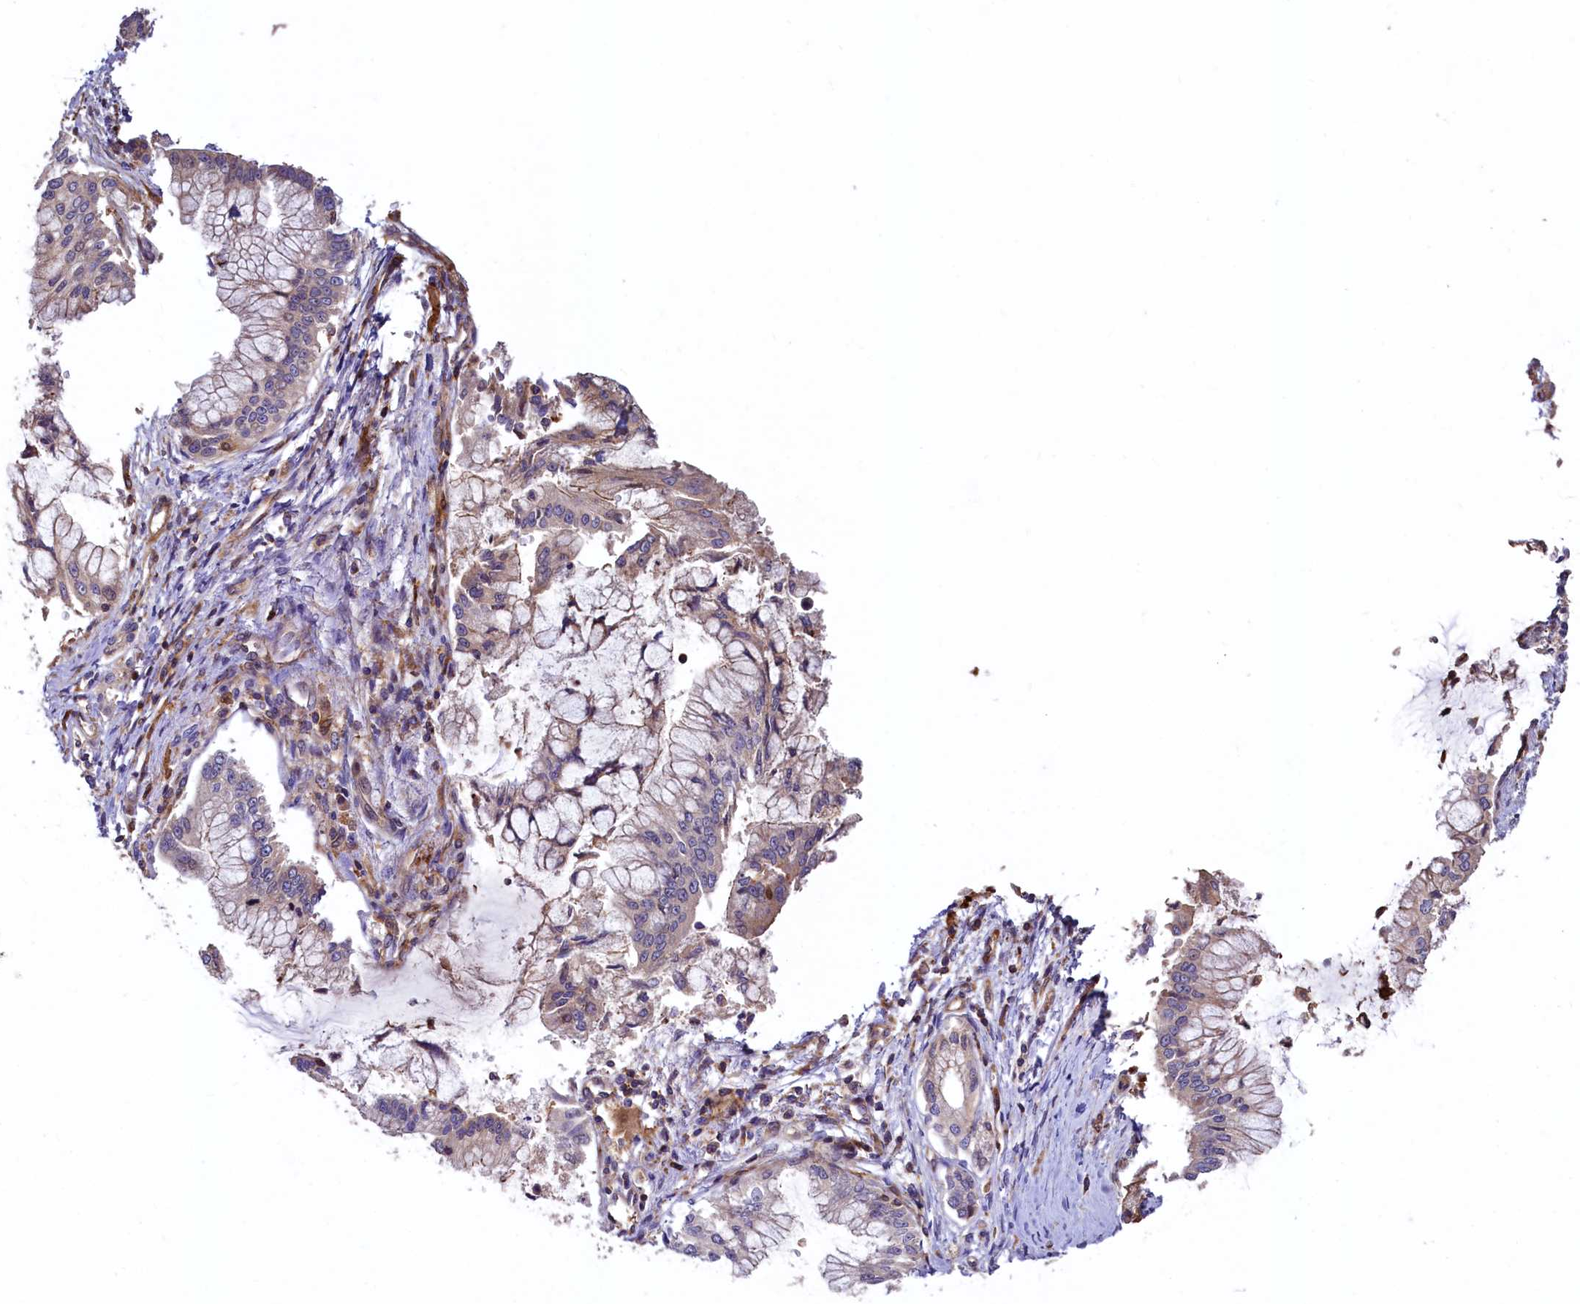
{"staining": {"intensity": "weak", "quantity": "<25%", "location": "cytoplasmic/membranous"}, "tissue": "pancreatic cancer", "cell_type": "Tumor cells", "image_type": "cancer", "snomed": [{"axis": "morphology", "description": "Adenocarcinoma, NOS"}, {"axis": "topography", "description": "Pancreas"}], "caption": "Pancreatic cancer was stained to show a protein in brown. There is no significant positivity in tumor cells.", "gene": "KLHDC4", "patient": {"sex": "male", "age": 46}}